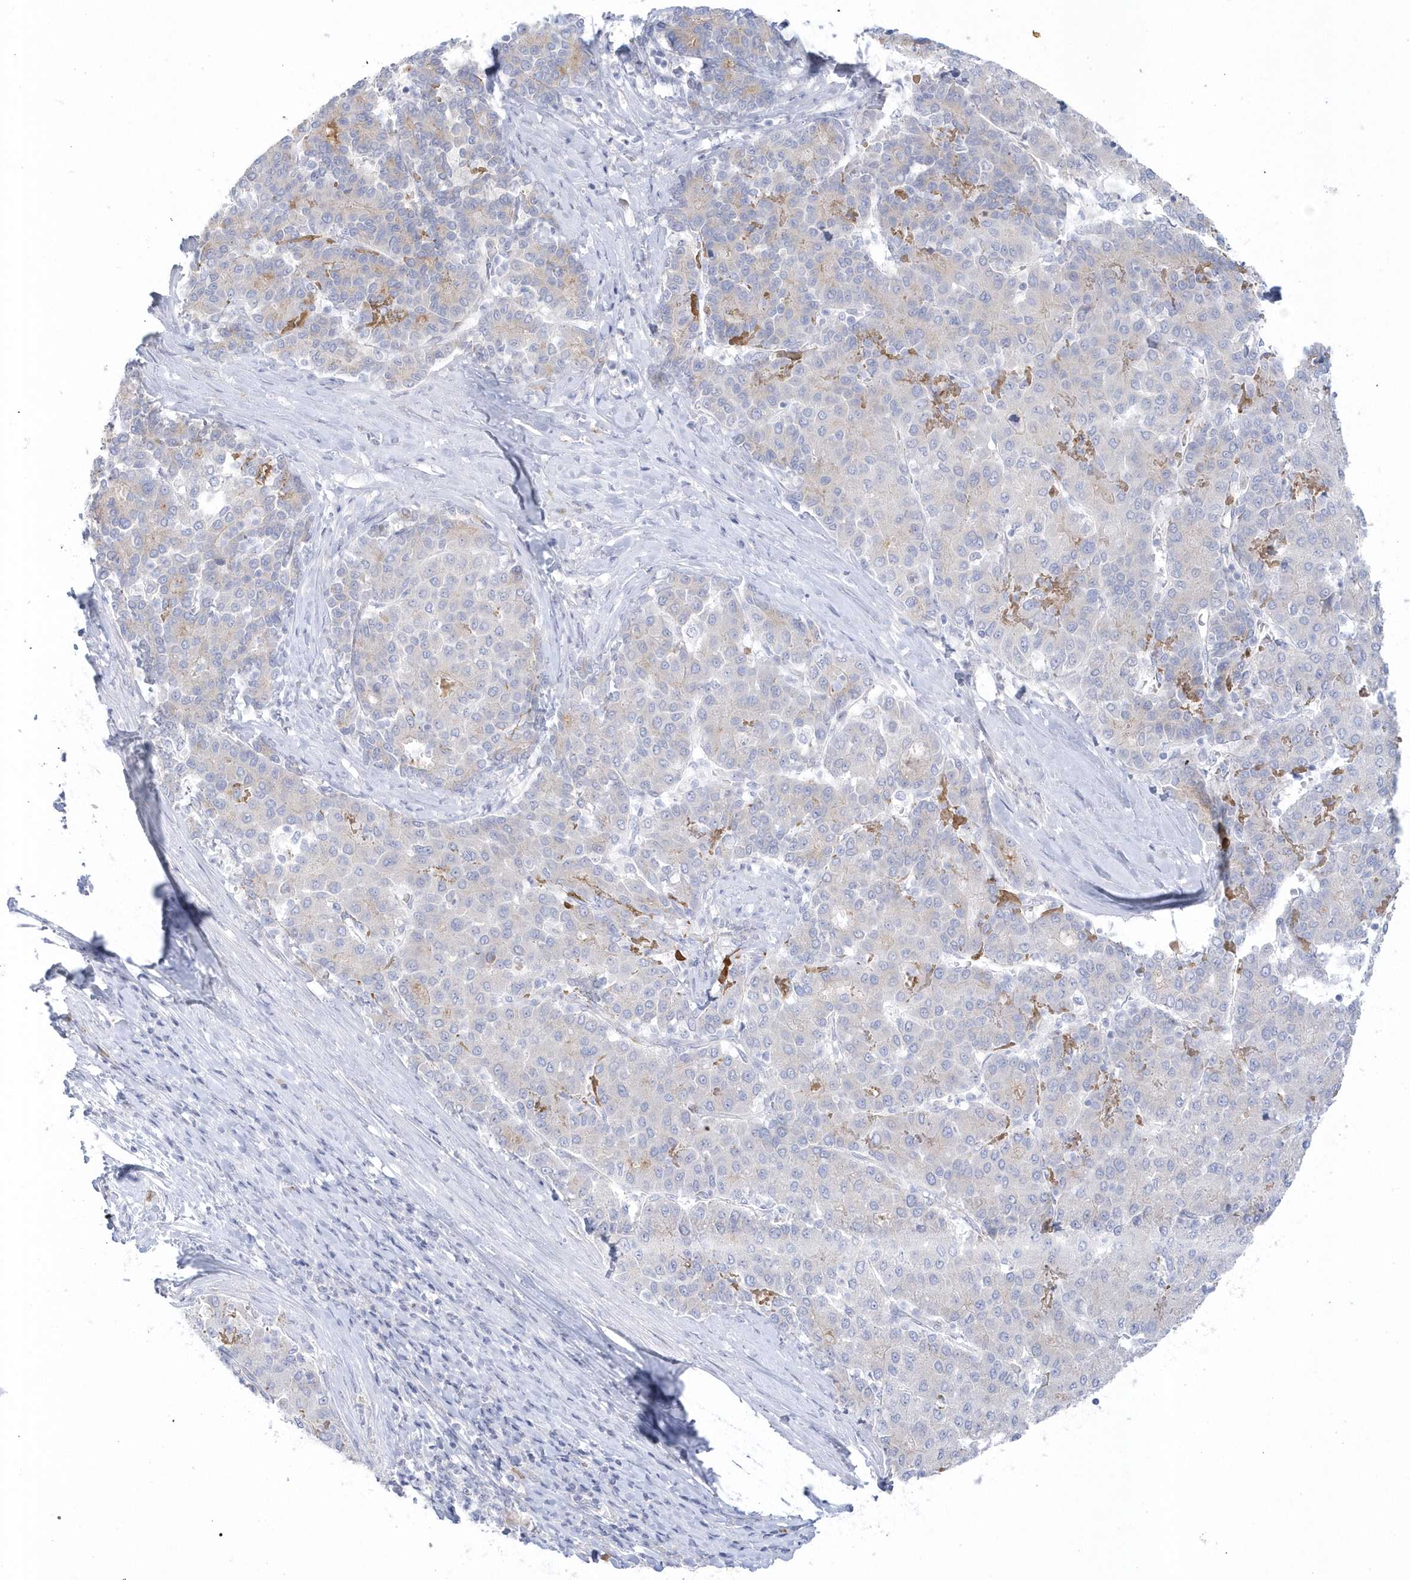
{"staining": {"intensity": "weak", "quantity": "<25%", "location": "cytoplasmic/membranous"}, "tissue": "liver cancer", "cell_type": "Tumor cells", "image_type": "cancer", "snomed": [{"axis": "morphology", "description": "Carcinoma, Hepatocellular, NOS"}, {"axis": "topography", "description": "Liver"}], "caption": "The immunohistochemistry image has no significant positivity in tumor cells of liver cancer (hepatocellular carcinoma) tissue.", "gene": "SEMA3D", "patient": {"sex": "male", "age": 65}}